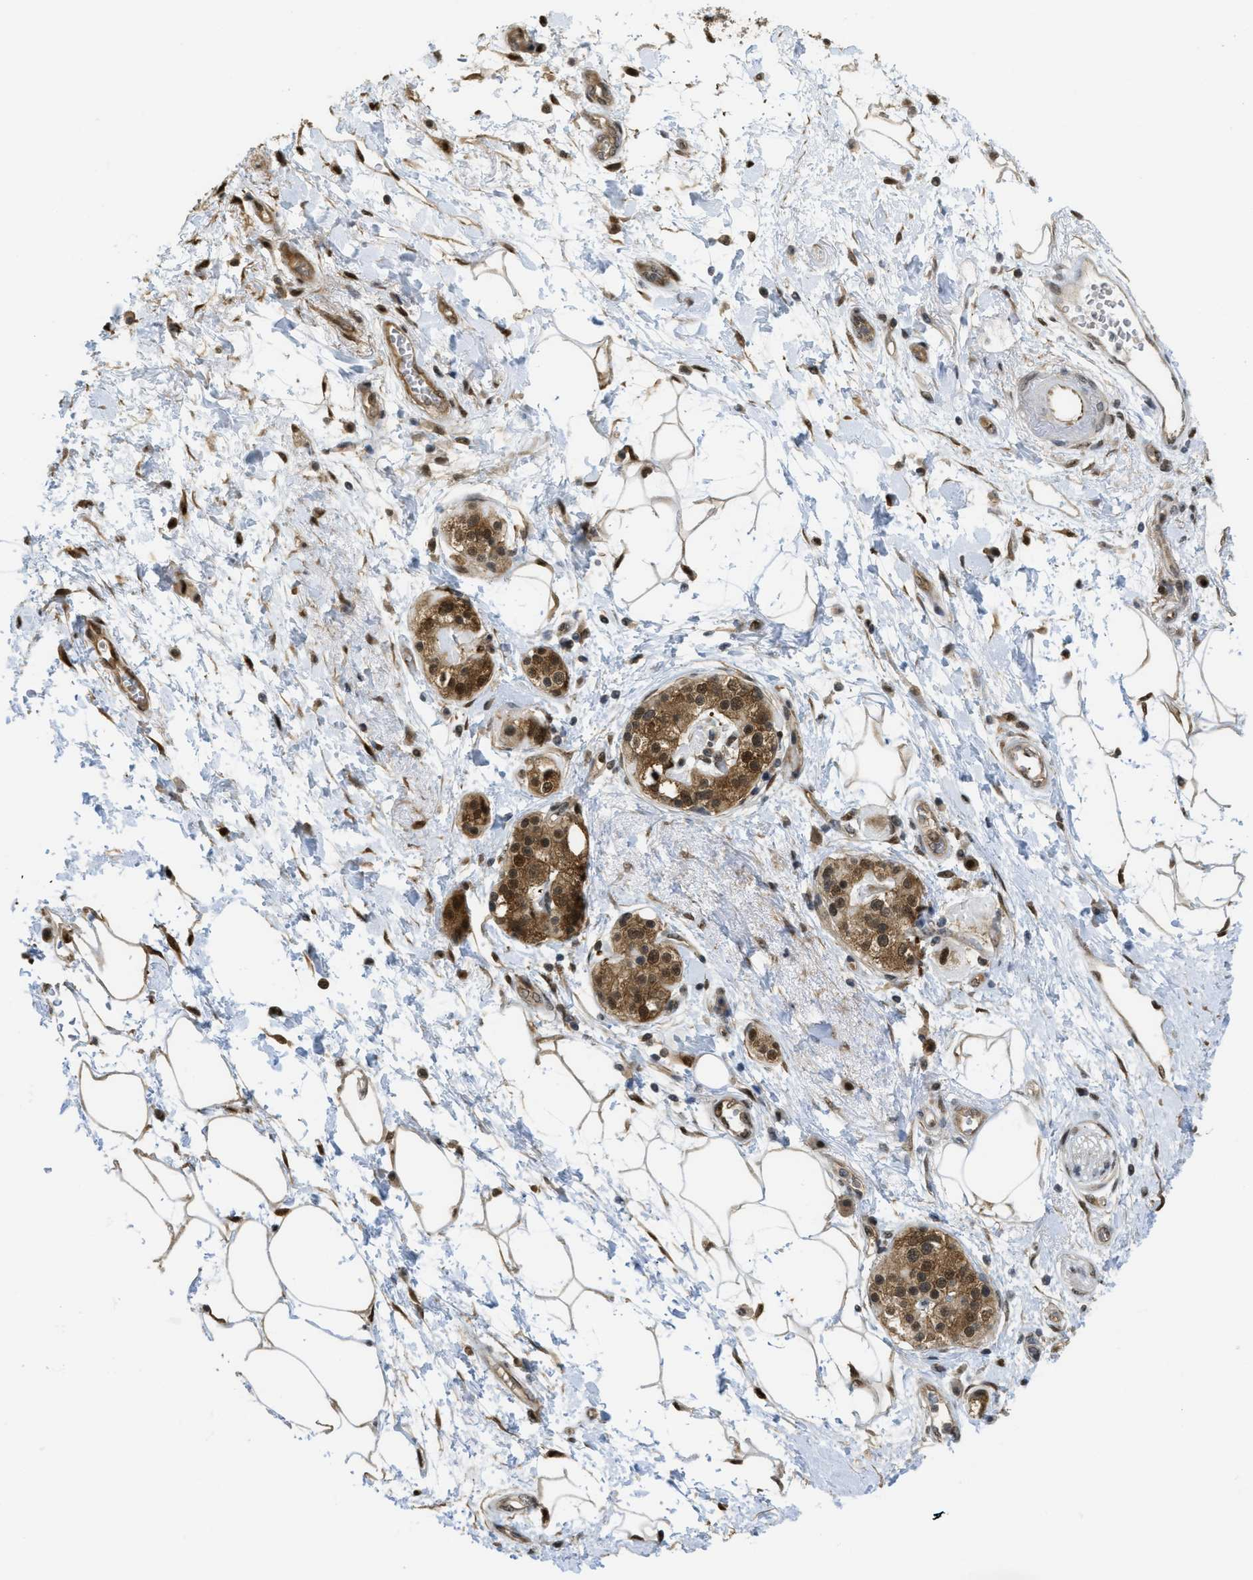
{"staining": {"intensity": "moderate", "quantity": ">75%", "location": "cytoplasmic/membranous,nuclear"}, "tissue": "adipose tissue", "cell_type": "Adipocytes", "image_type": "normal", "snomed": [{"axis": "morphology", "description": "Normal tissue, NOS"}, {"axis": "morphology", "description": "Adenocarcinoma, NOS"}, {"axis": "topography", "description": "Duodenum"}, {"axis": "topography", "description": "Peripheral nerve tissue"}], "caption": "The histopathology image shows immunohistochemical staining of unremarkable adipose tissue. There is moderate cytoplasmic/membranous,nuclear positivity is present in about >75% of adipocytes. Immunohistochemistry stains the protein of interest in brown and the nuclei are stained blue.", "gene": "PSMC5", "patient": {"sex": "female", "age": 60}}